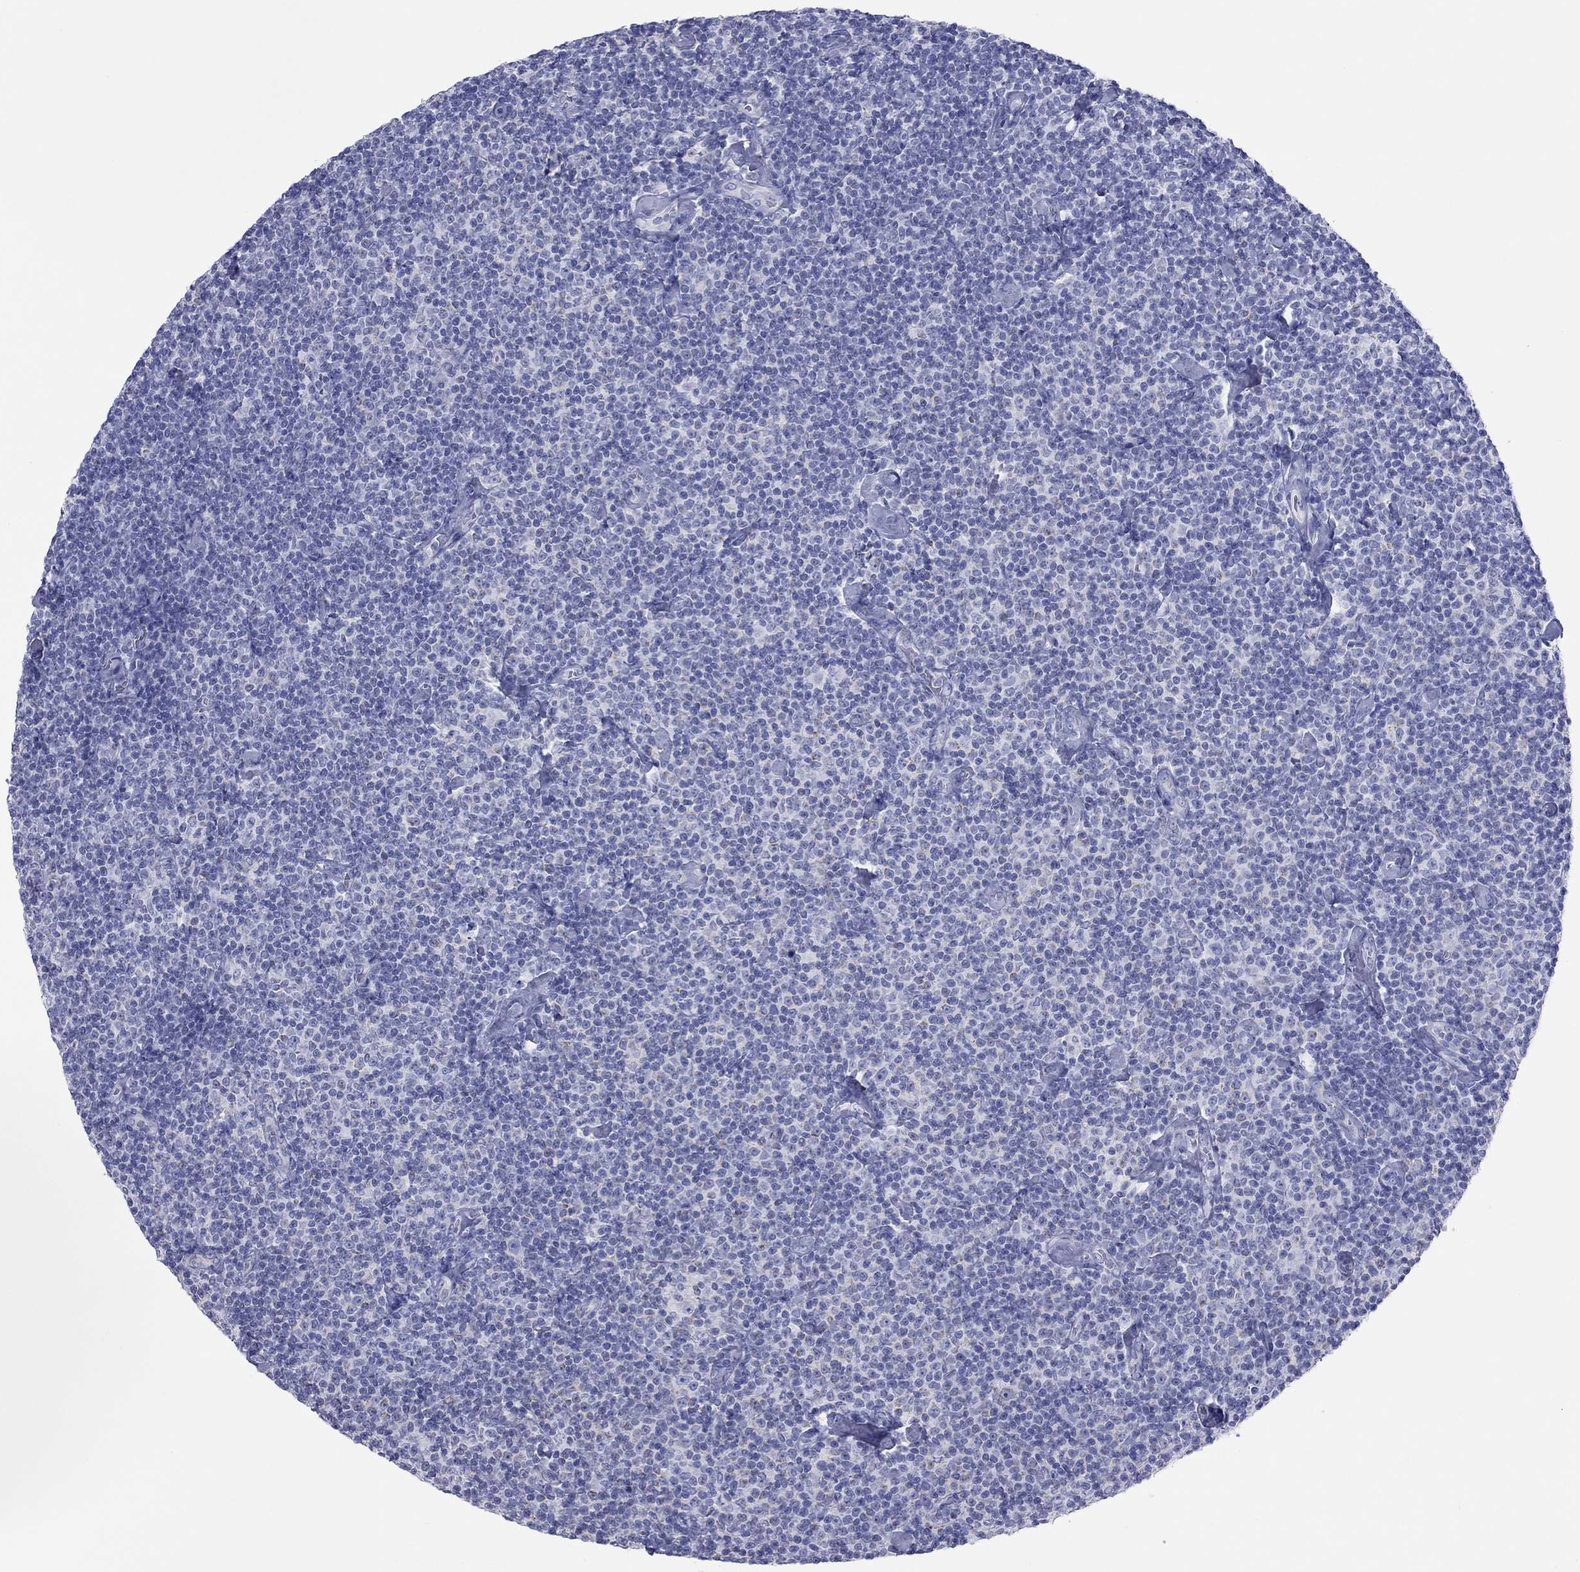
{"staining": {"intensity": "negative", "quantity": "none", "location": "none"}, "tissue": "lymphoma", "cell_type": "Tumor cells", "image_type": "cancer", "snomed": [{"axis": "morphology", "description": "Malignant lymphoma, non-Hodgkin's type, Low grade"}, {"axis": "topography", "description": "Lymph node"}], "caption": "The photomicrograph shows no staining of tumor cells in lymphoma. (DAB (3,3'-diaminobenzidine) IHC with hematoxylin counter stain).", "gene": "VSIG10", "patient": {"sex": "male", "age": 81}}